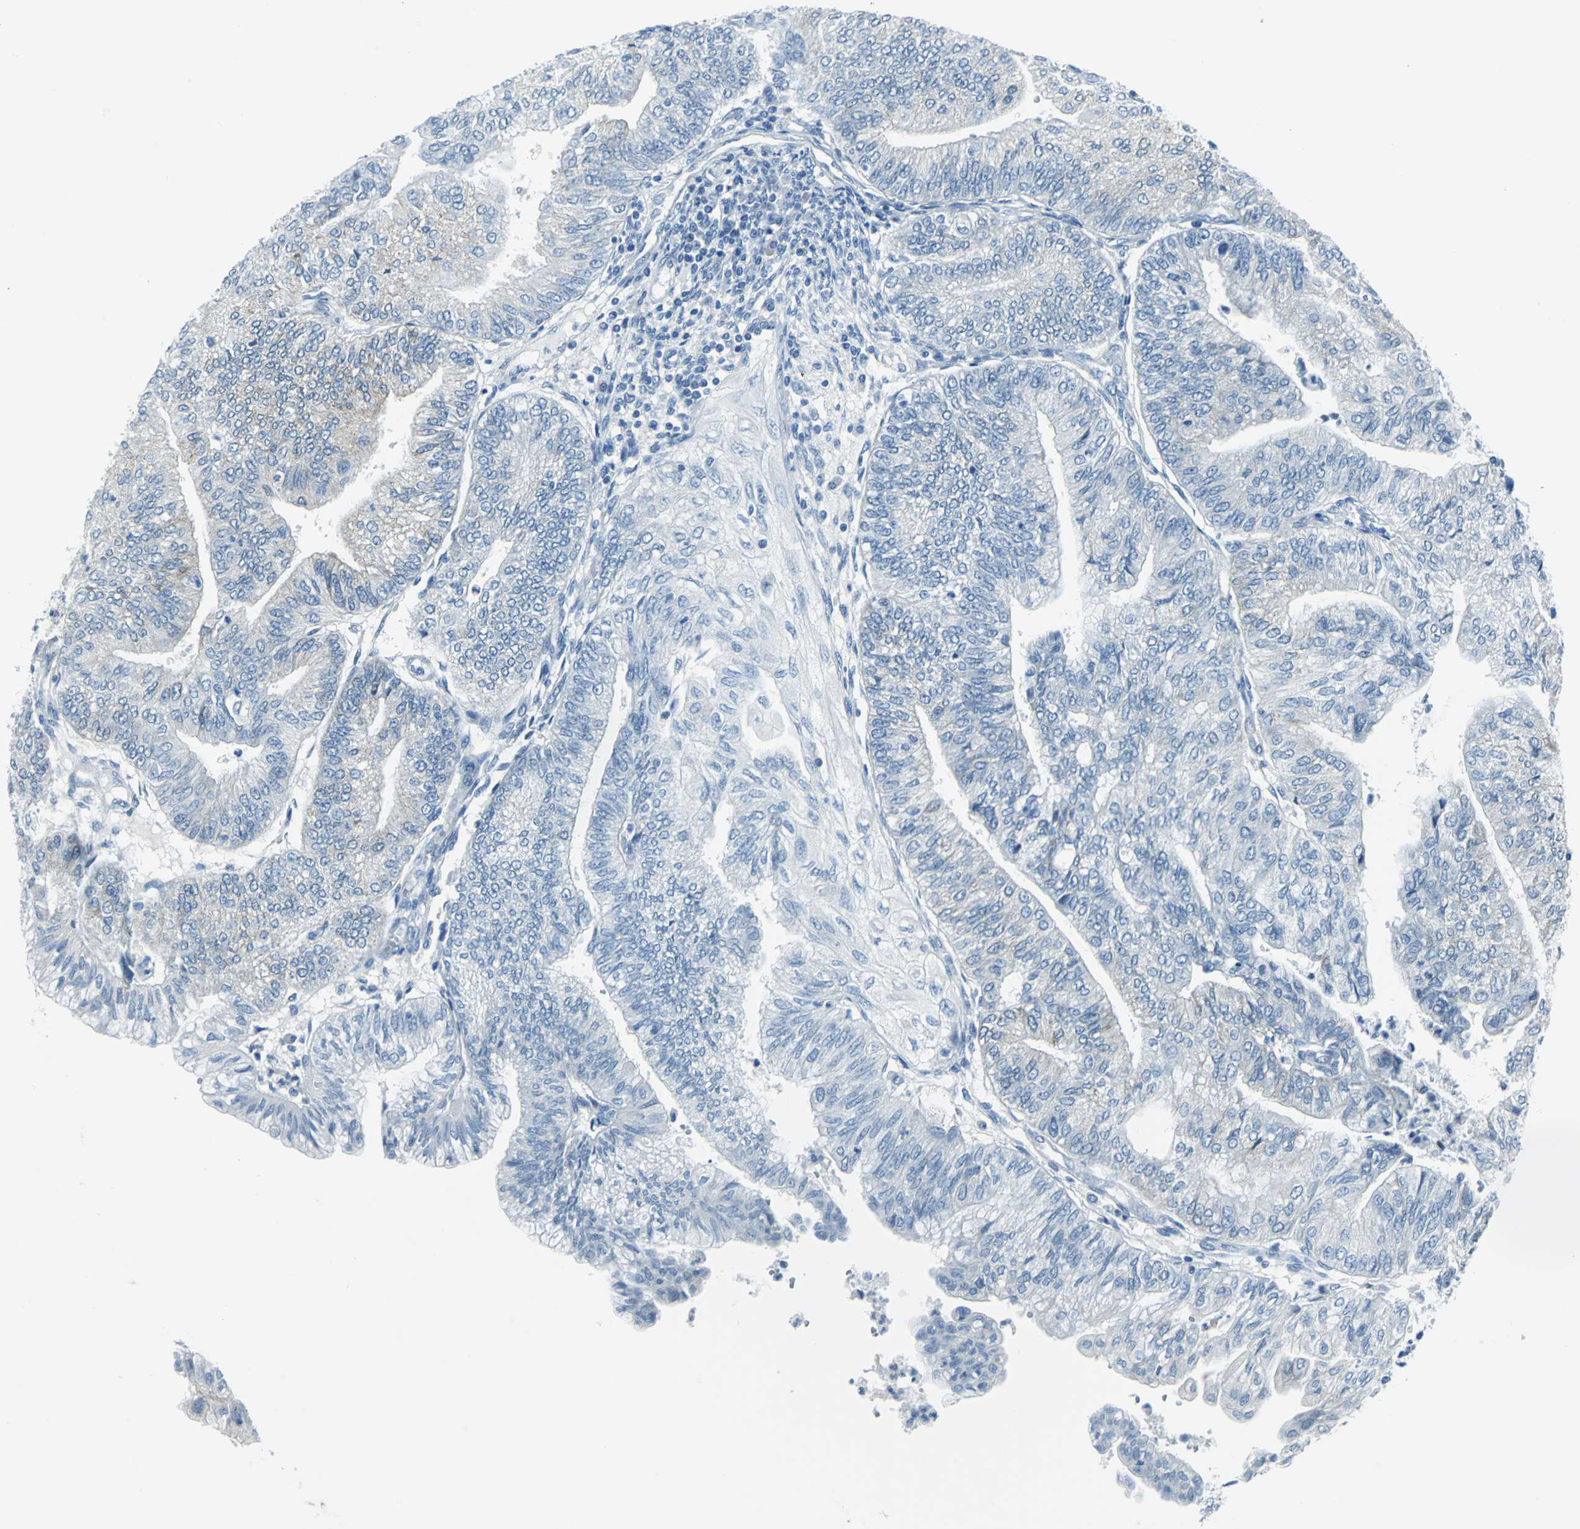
{"staining": {"intensity": "negative", "quantity": "none", "location": "none"}, "tissue": "endometrial cancer", "cell_type": "Tumor cells", "image_type": "cancer", "snomed": [{"axis": "morphology", "description": "Adenocarcinoma, NOS"}, {"axis": "topography", "description": "Endometrium"}], "caption": "Immunohistochemical staining of endometrial cancer demonstrates no significant positivity in tumor cells. (DAB IHC visualized using brightfield microscopy, high magnification).", "gene": "CYB5A", "patient": {"sex": "female", "age": 59}}